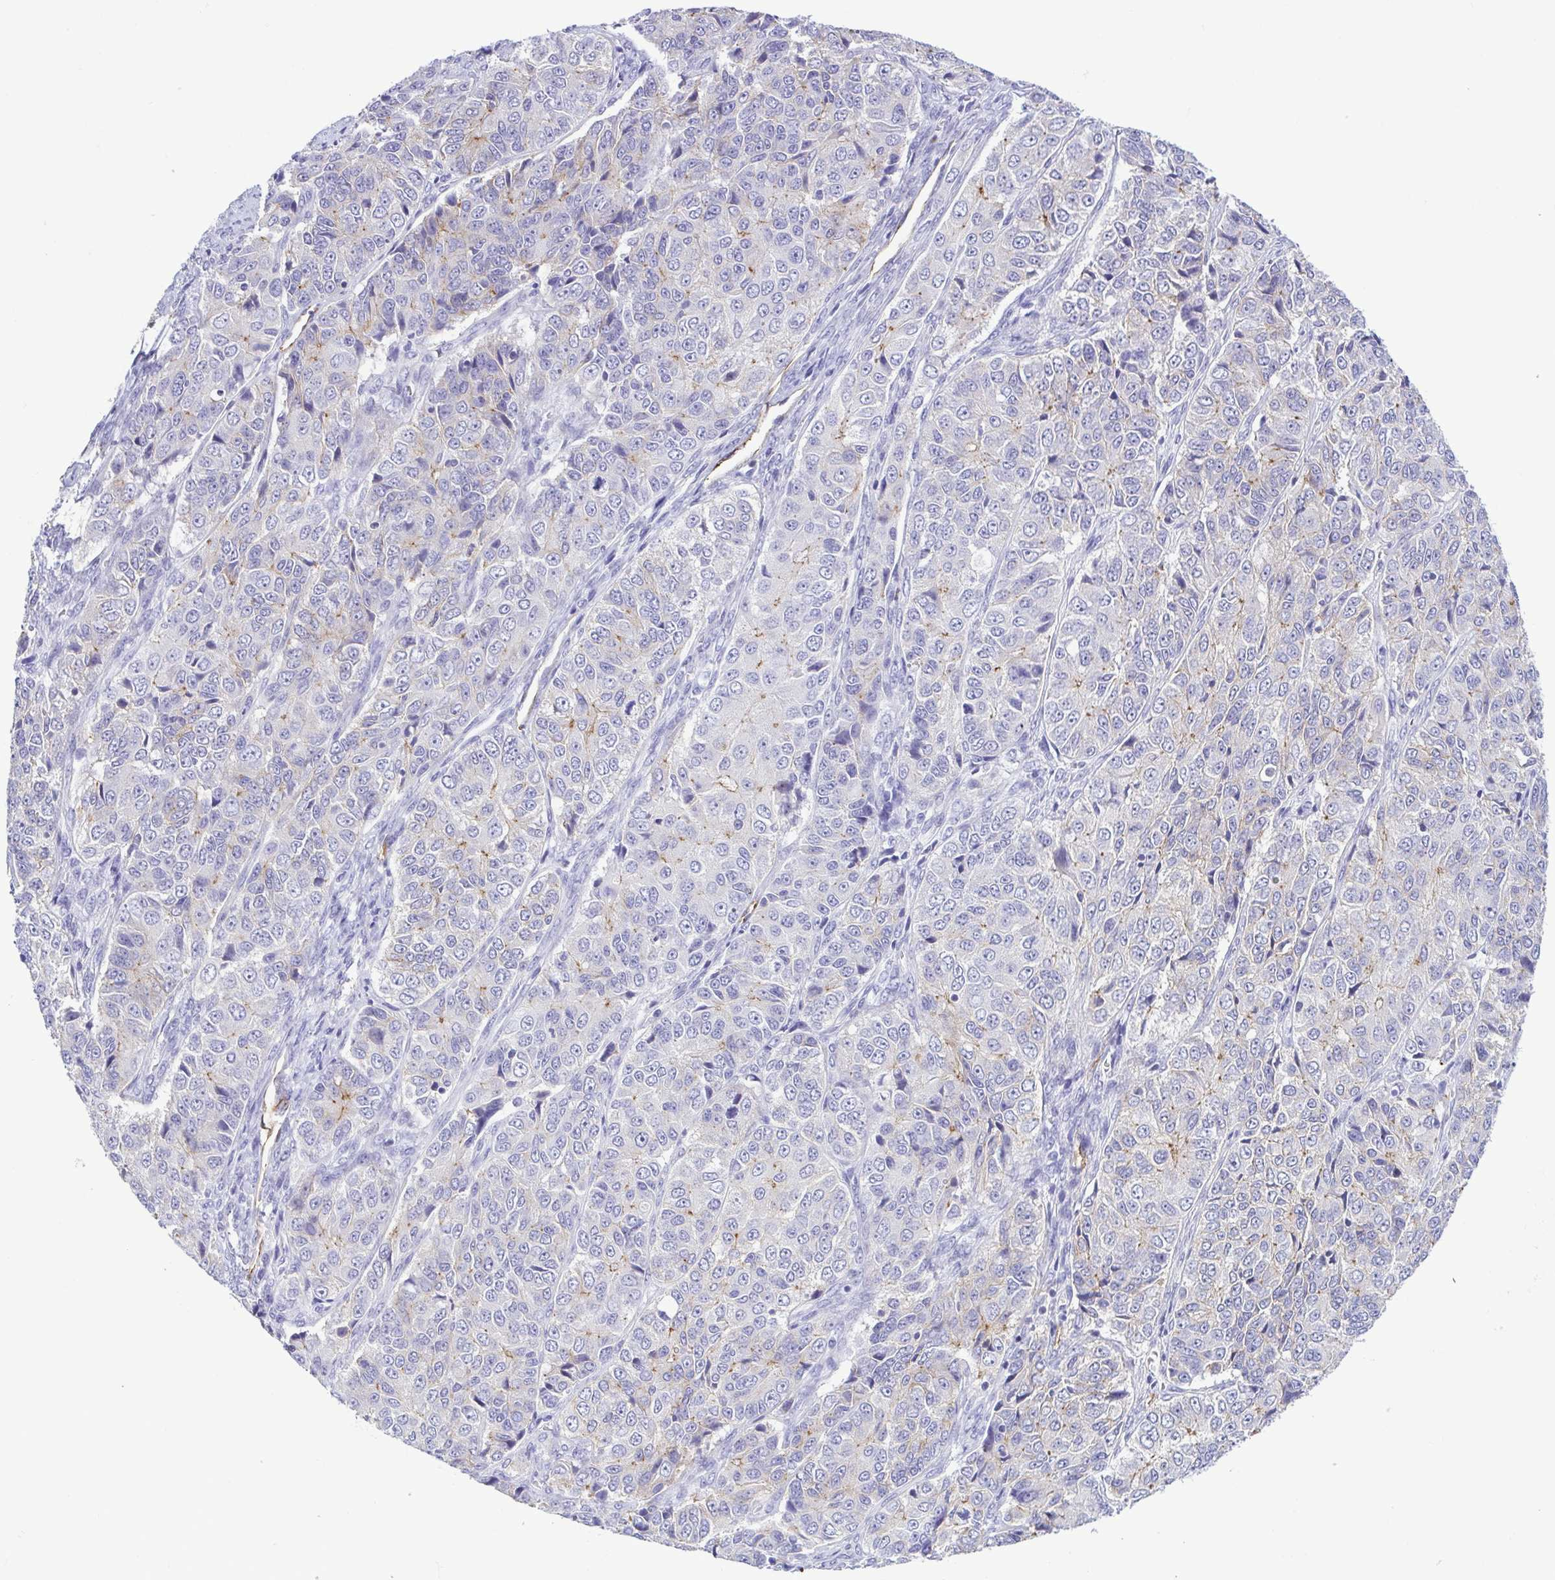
{"staining": {"intensity": "weak", "quantity": "<25%", "location": "cytoplasmic/membranous"}, "tissue": "ovarian cancer", "cell_type": "Tumor cells", "image_type": "cancer", "snomed": [{"axis": "morphology", "description": "Carcinoma, endometroid"}, {"axis": "topography", "description": "Ovary"}], "caption": "The micrograph exhibits no significant positivity in tumor cells of ovarian endometroid carcinoma. (DAB immunohistochemistry (IHC), high magnification).", "gene": "GPR182", "patient": {"sex": "female", "age": 51}}